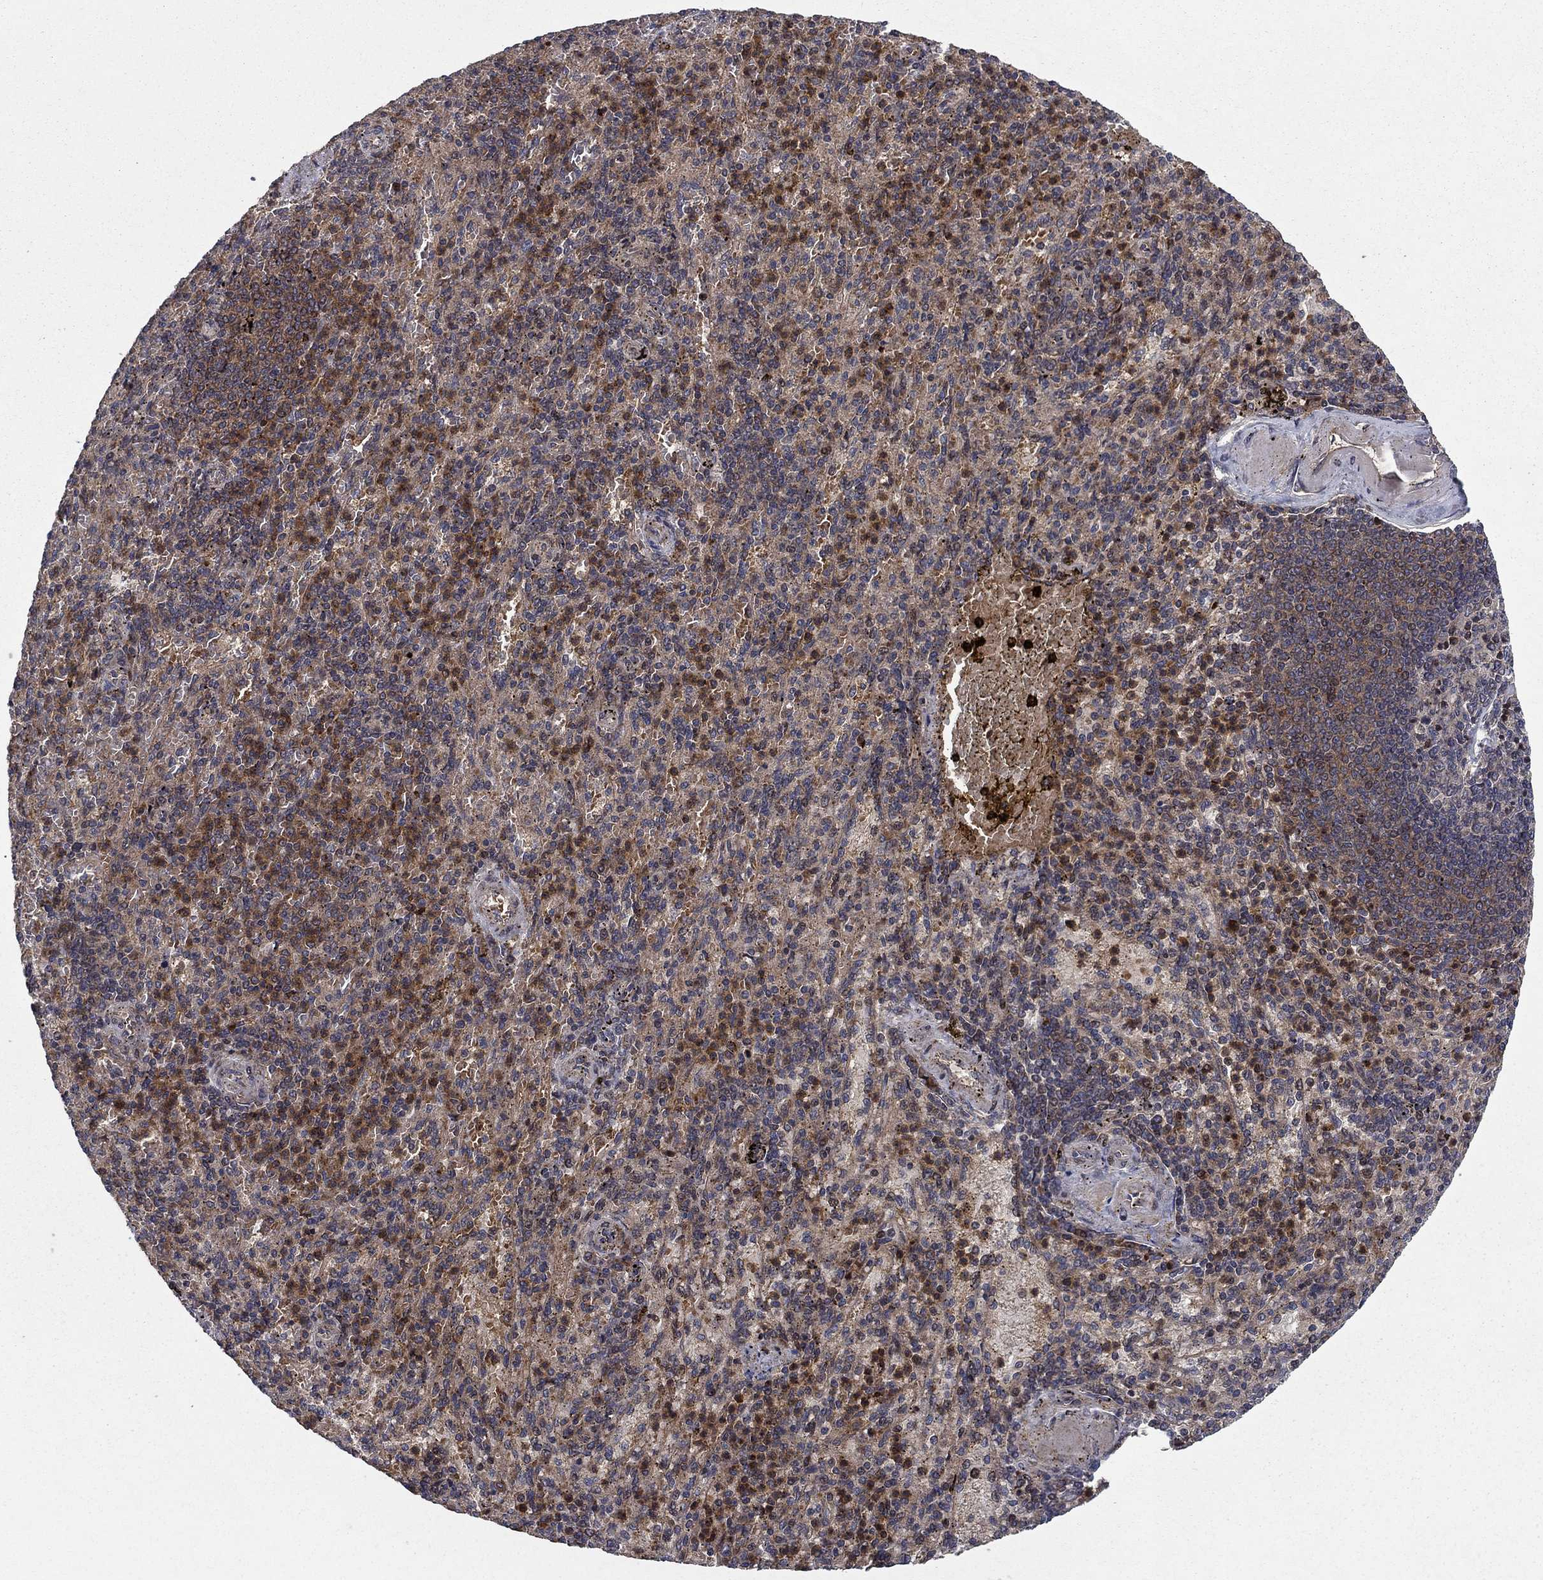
{"staining": {"intensity": "moderate", "quantity": "<25%", "location": "cytoplasmic/membranous"}, "tissue": "spleen", "cell_type": "Cells in red pulp", "image_type": "normal", "snomed": [{"axis": "morphology", "description": "Normal tissue, NOS"}, {"axis": "topography", "description": "Spleen"}], "caption": "Spleen was stained to show a protein in brown. There is low levels of moderate cytoplasmic/membranous positivity in approximately <25% of cells in red pulp. The staining is performed using DAB (3,3'-diaminobenzidine) brown chromogen to label protein expression. The nuclei are counter-stained blue using hematoxylin.", "gene": "HDAC4", "patient": {"sex": "female", "age": 74}}